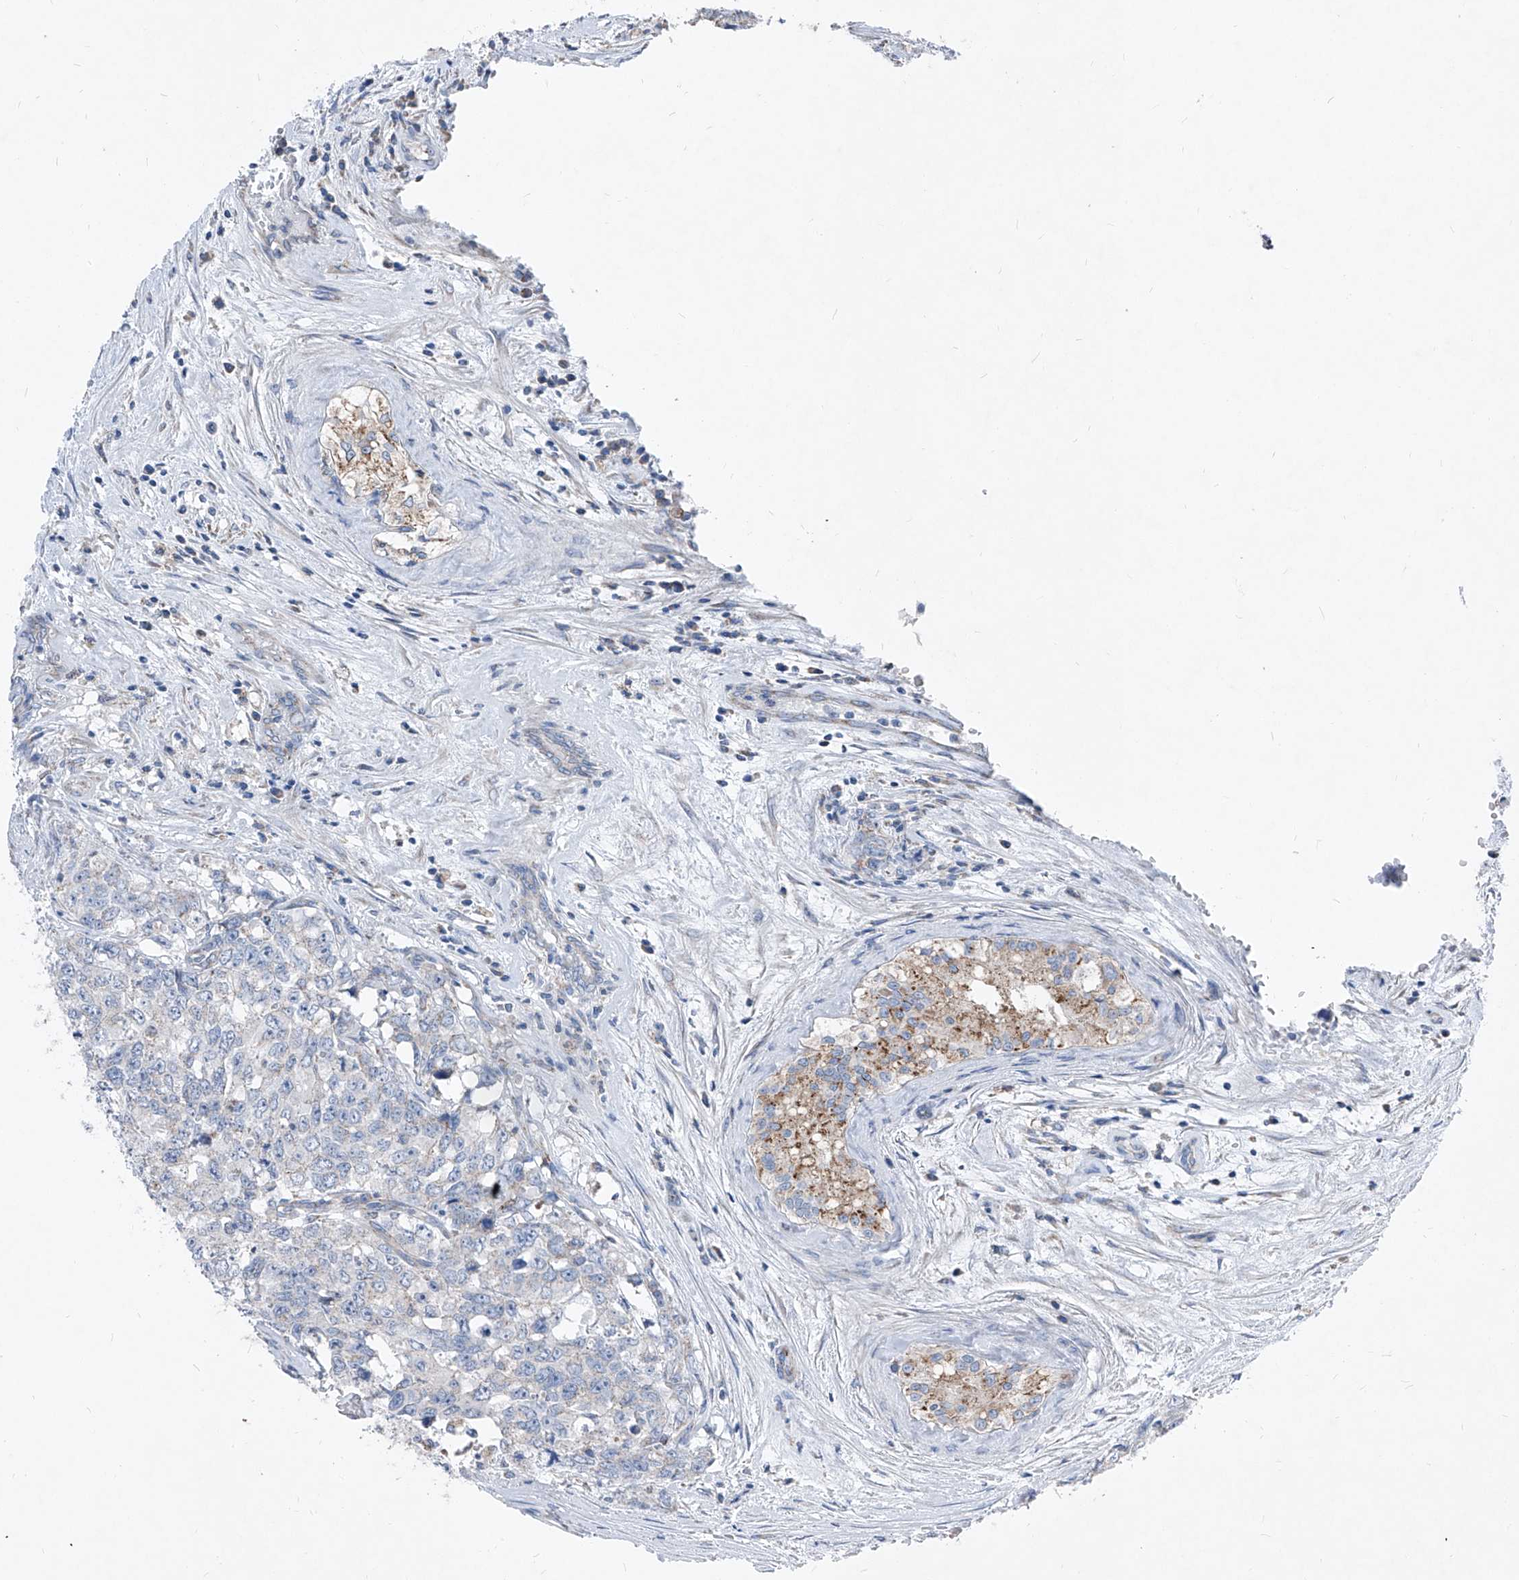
{"staining": {"intensity": "negative", "quantity": "none", "location": "none"}, "tissue": "testis cancer", "cell_type": "Tumor cells", "image_type": "cancer", "snomed": [{"axis": "morphology", "description": "Carcinoma, Embryonal, NOS"}, {"axis": "topography", "description": "Testis"}], "caption": "This is an immunohistochemistry (IHC) histopathology image of human testis cancer. There is no expression in tumor cells.", "gene": "AGPS", "patient": {"sex": "male", "age": 28}}